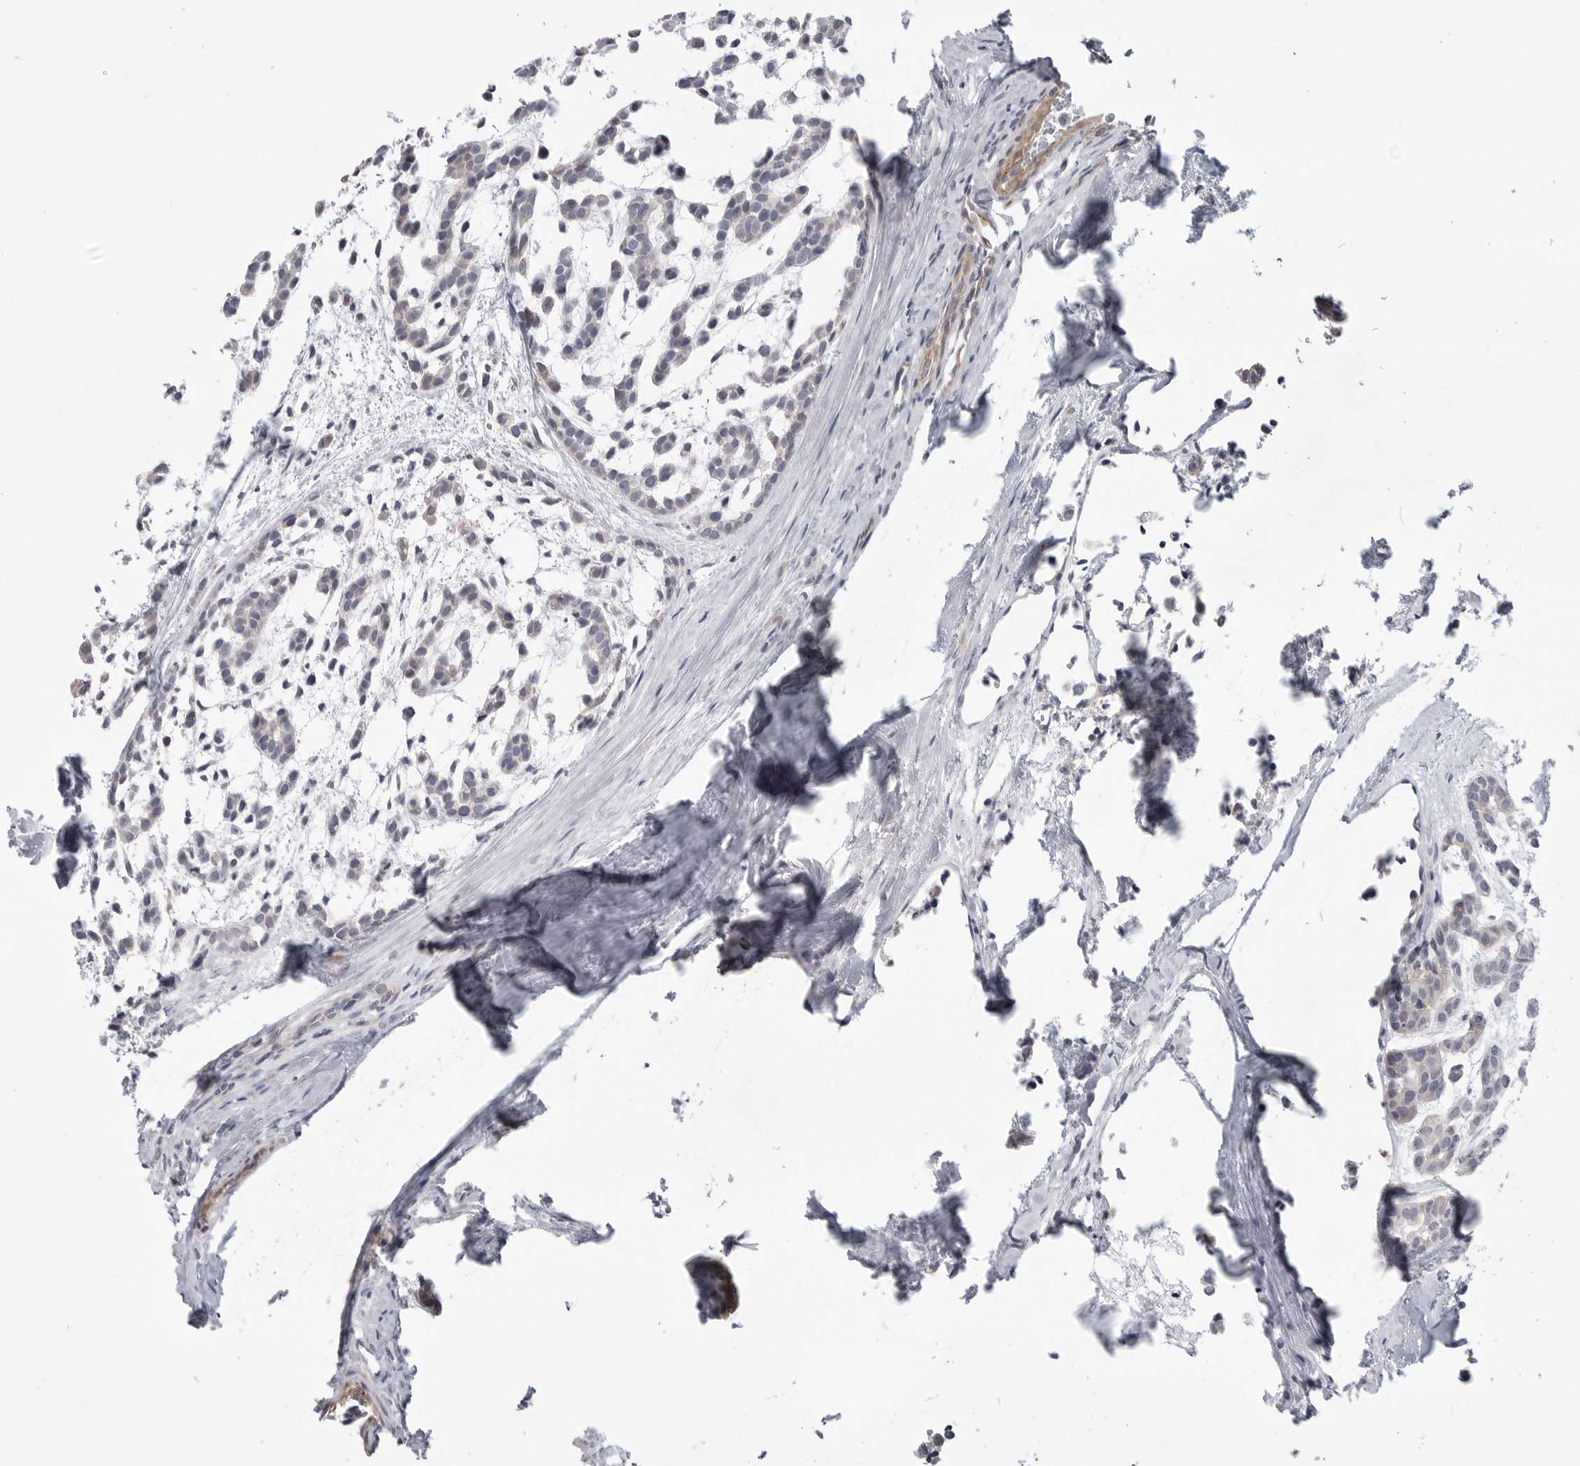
{"staining": {"intensity": "negative", "quantity": "none", "location": "none"}, "tissue": "head and neck cancer", "cell_type": "Tumor cells", "image_type": "cancer", "snomed": [{"axis": "morphology", "description": "Adenocarcinoma, NOS"}, {"axis": "morphology", "description": "Adenoma, NOS"}, {"axis": "topography", "description": "Head-Neck"}], "caption": "Tumor cells are negative for brown protein staining in adenocarcinoma (head and neck). (Brightfield microscopy of DAB immunohistochemistry at high magnification).", "gene": "SCP2", "patient": {"sex": "female", "age": 55}}